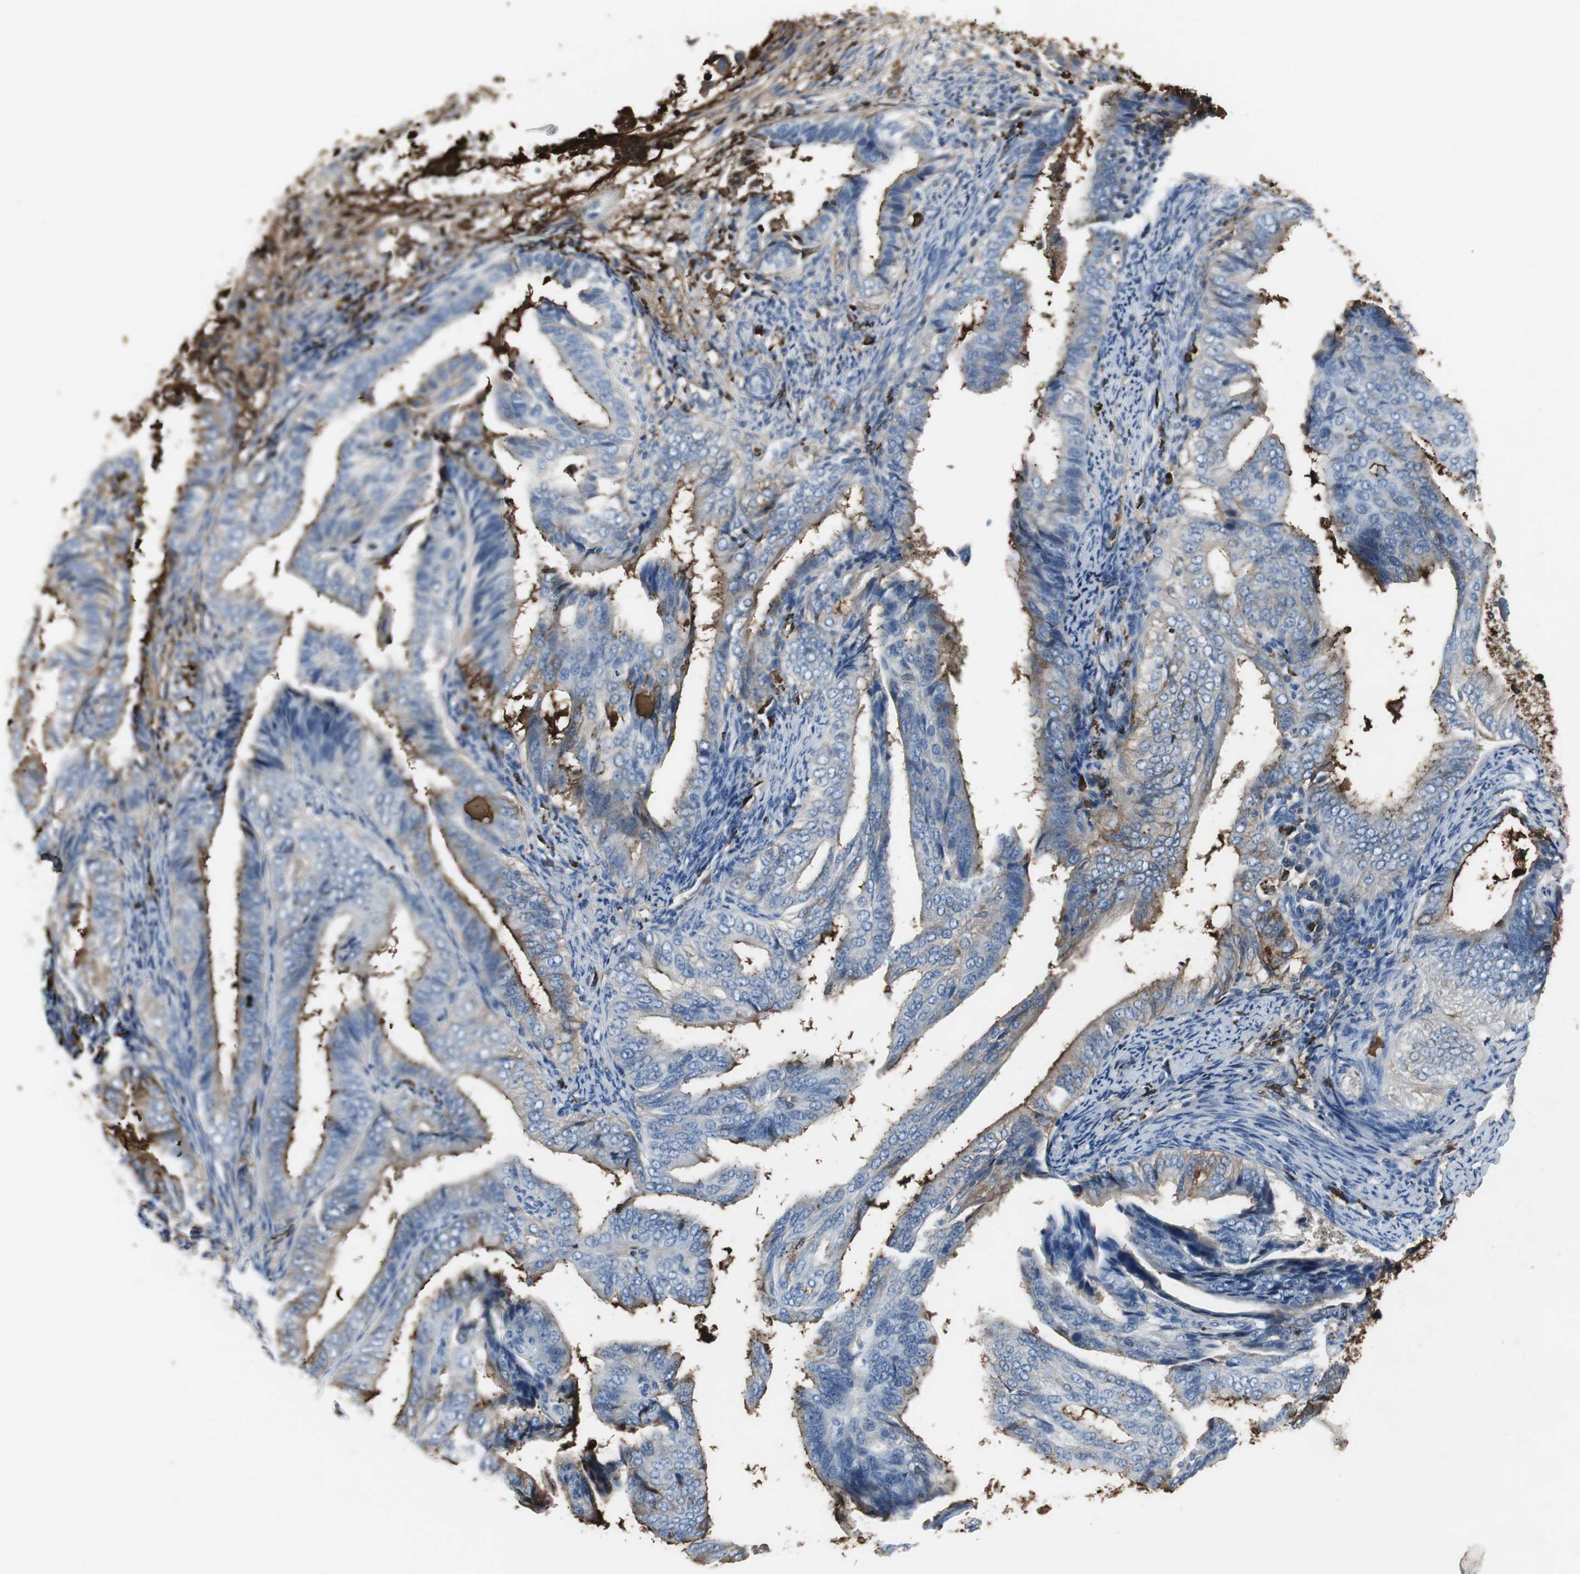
{"staining": {"intensity": "weak", "quantity": "25%-75%", "location": "cytoplasmic/membranous"}, "tissue": "endometrial cancer", "cell_type": "Tumor cells", "image_type": "cancer", "snomed": [{"axis": "morphology", "description": "Adenocarcinoma, NOS"}, {"axis": "topography", "description": "Endometrium"}], "caption": "Endometrial cancer (adenocarcinoma) stained with a brown dye shows weak cytoplasmic/membranous positive expression in about 25%-75% of tumor cells.", "gene": "IGHA1", "patient": {"sex": "female", "age": 58}}